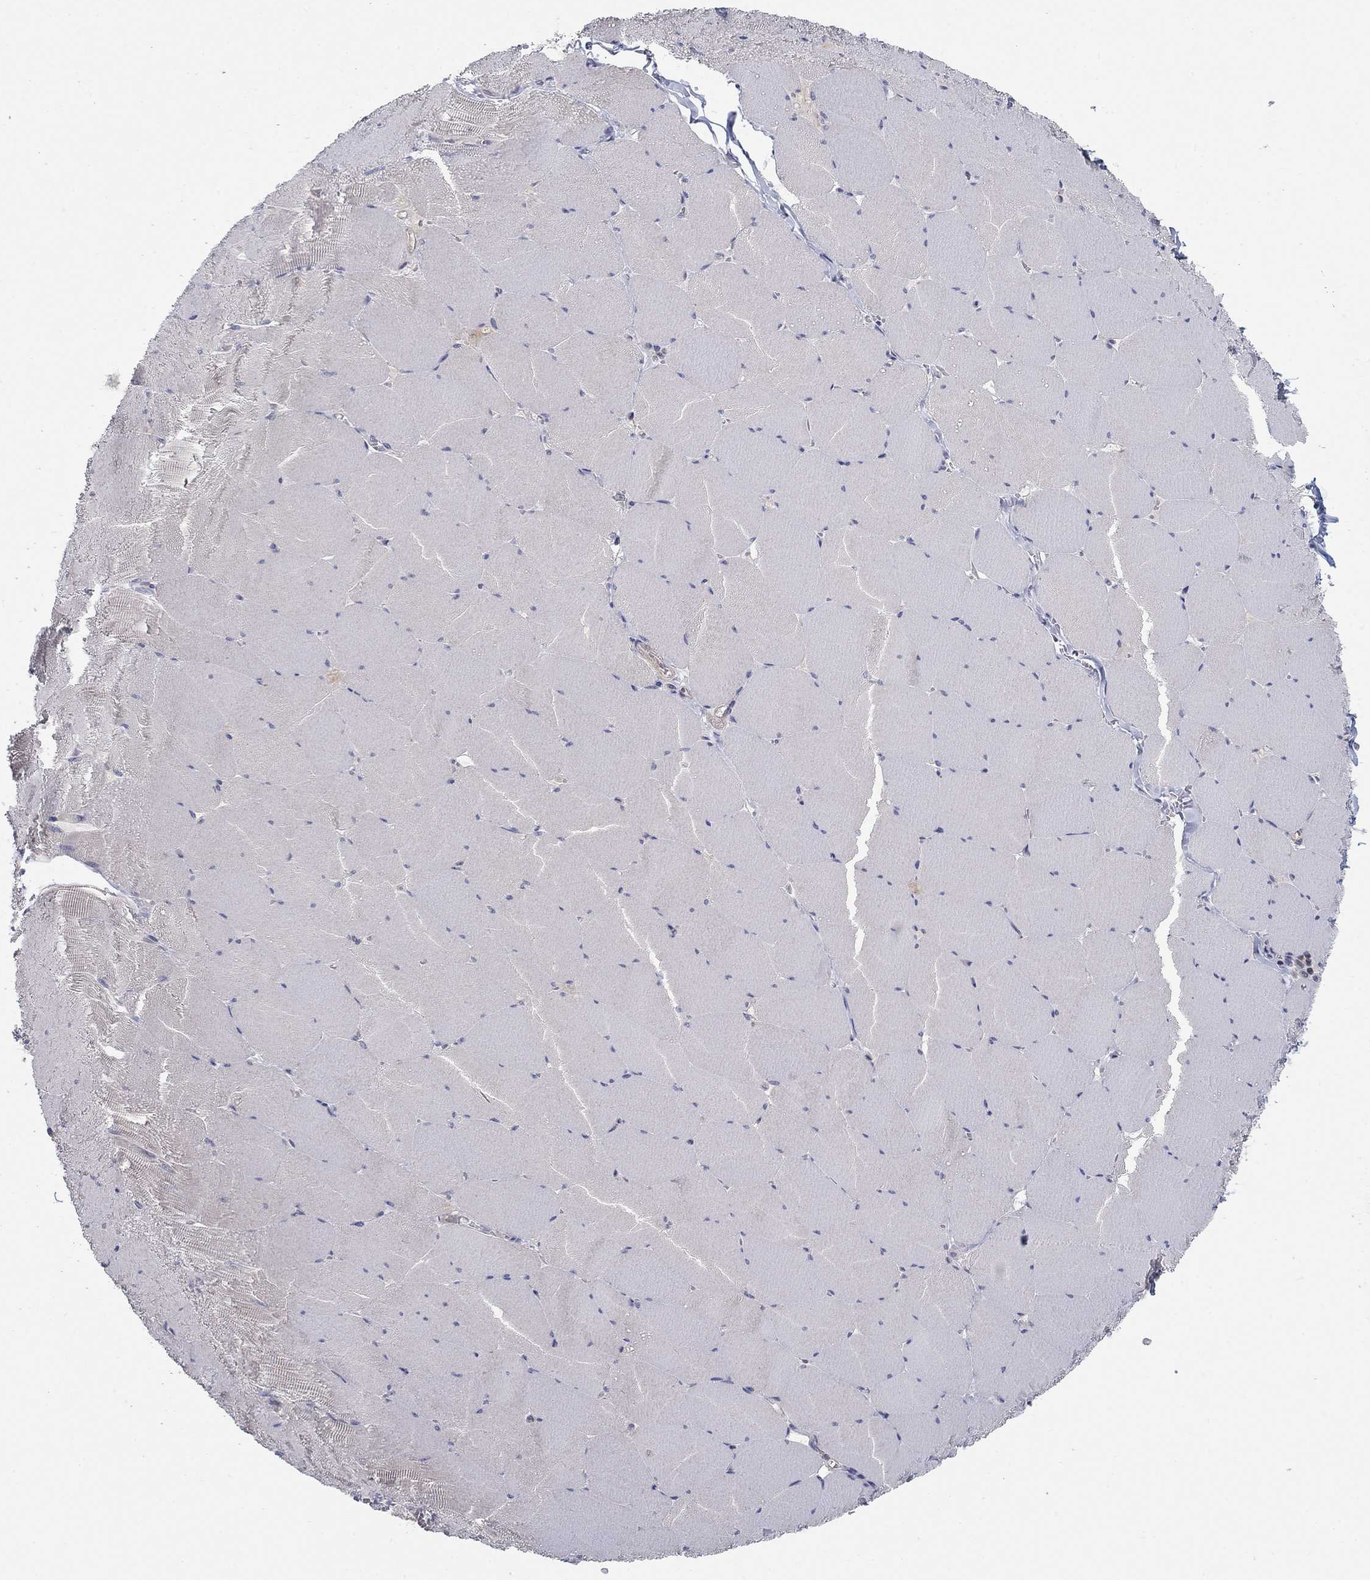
{"staining": {"intensity": "negative", "quantity": "none", "location": "none"}, "tissue": "skeletal muscle", "cell_type": "Myocytes", "image_type": "normal", "snomed": [{"axis": "morphology", "description": "Normal tissue, NOS"}, {"axis": "morphology", "description": "Malignant melanoma, Metastatic site"}, {"axis": "topography", "description": "Skeletal muscle"}], "caption": "Immunohistochemistry histopathology image of unremarkable human skeletal muscle stained for a protein (brown), which displays no staining in myocytes.", "gene": "GRK7", "patient": {"sex": "male", "age": 50}}